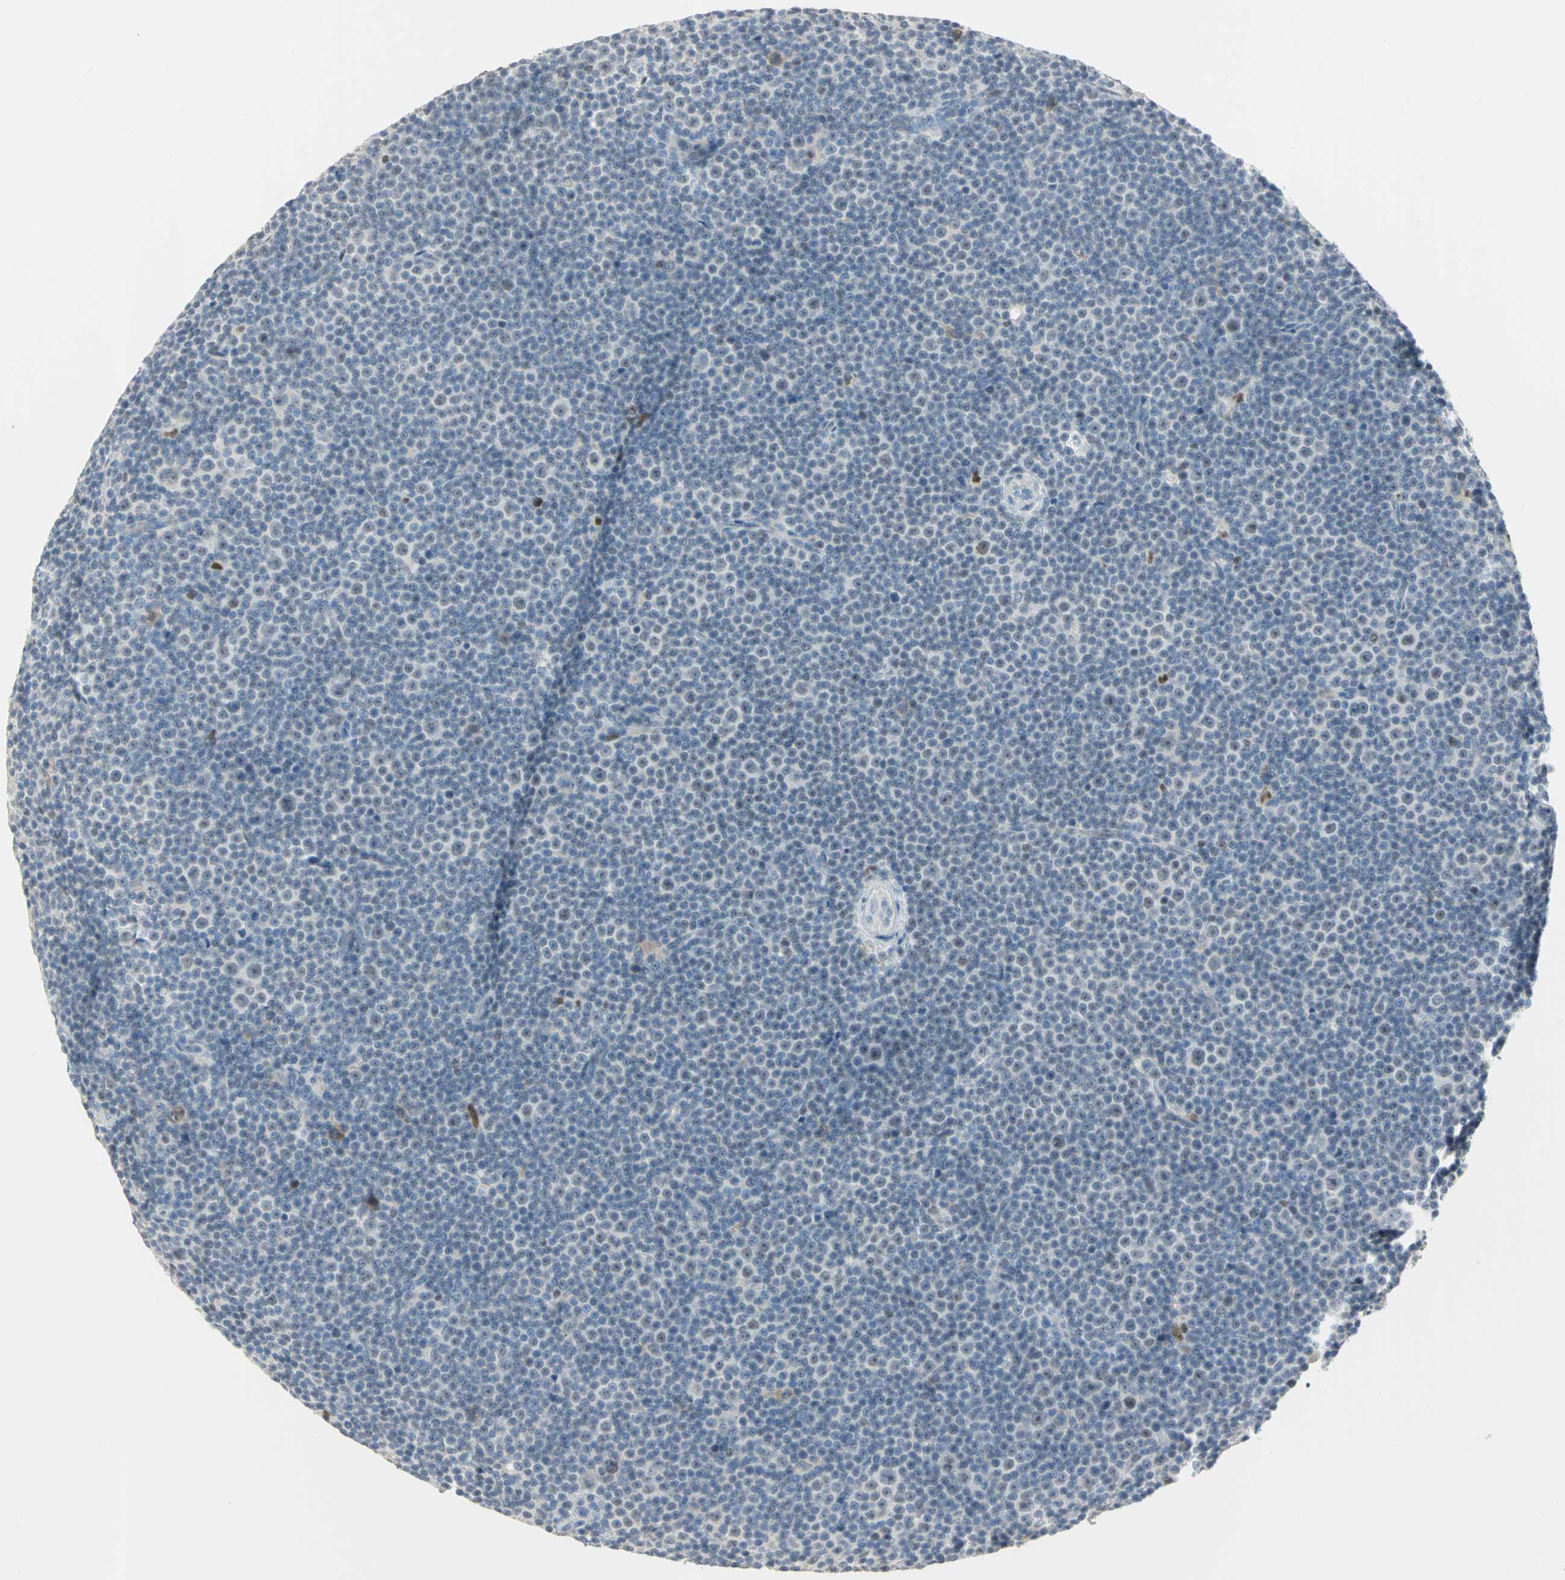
{"staining": {"intensity": "moderate", "quantity": "<25%", "location": "nuclear"}, "tissue": "lymphoma", "cell_type": "Tumor cells", "image_type": "cancer", "snomed": [{"axis": "morphology", "description": "Malignant lymphoma, non-Hodgkin's type, Low grade"}, {"axis": "topography", "description": "Lymph node"}], "caption": "About <25% of tumor cells in human malignant lymphoma, non-Hodgkin's type (low-grade) exhibit moderate nuclear protein expression as visualized by brown immunohistochemical staining.", "gene": "BCL6", "patient": {"sex": "female", "age": 67}}